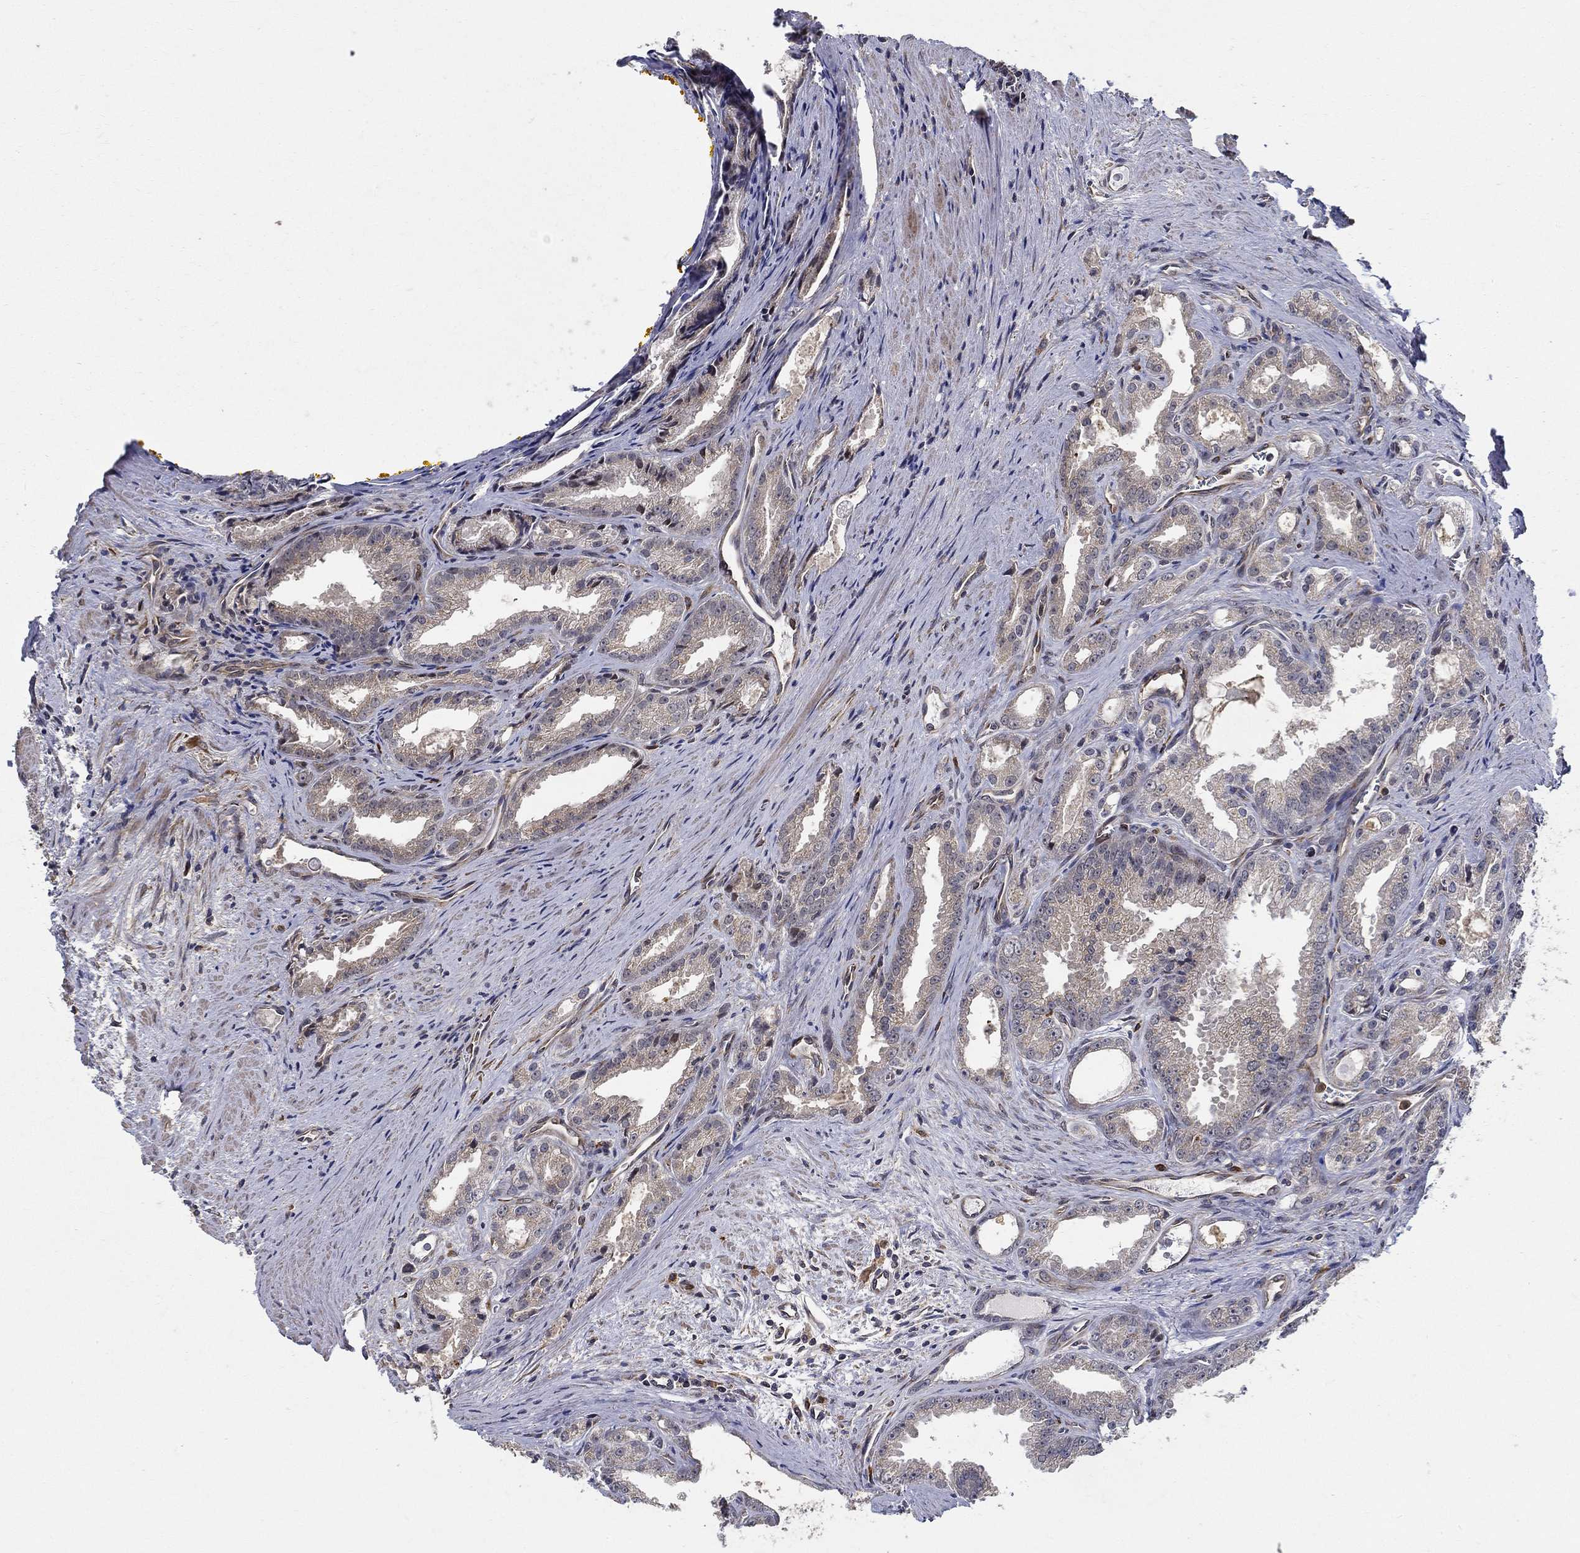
{"staining": {"intensity": "weak", "quantity": "<25%", "location": "cytoplasmic/membranous"}, "tissue": "prostate cancer", "cell_type": "Tumor cells", "image_type": "cancer", "snomed": [{"axis": "morphology", "description": "Adenocarcinoma, NOS"}, {"axis": "morphology", "description": "Adenocarcinoma, High grade"}, {"axis": "topography", "description": "Prostate"}], "caption": "A high-resolution histopathology image shows immunohistochemistry staining of prostate cancer (high-grade adenocarcinoma), which displays no significant expression in tumor cells. (DAB immunohistochemistry, high magnification).", "gene": "ZNF594", "patient": {"sex": "male", "age": 70}}